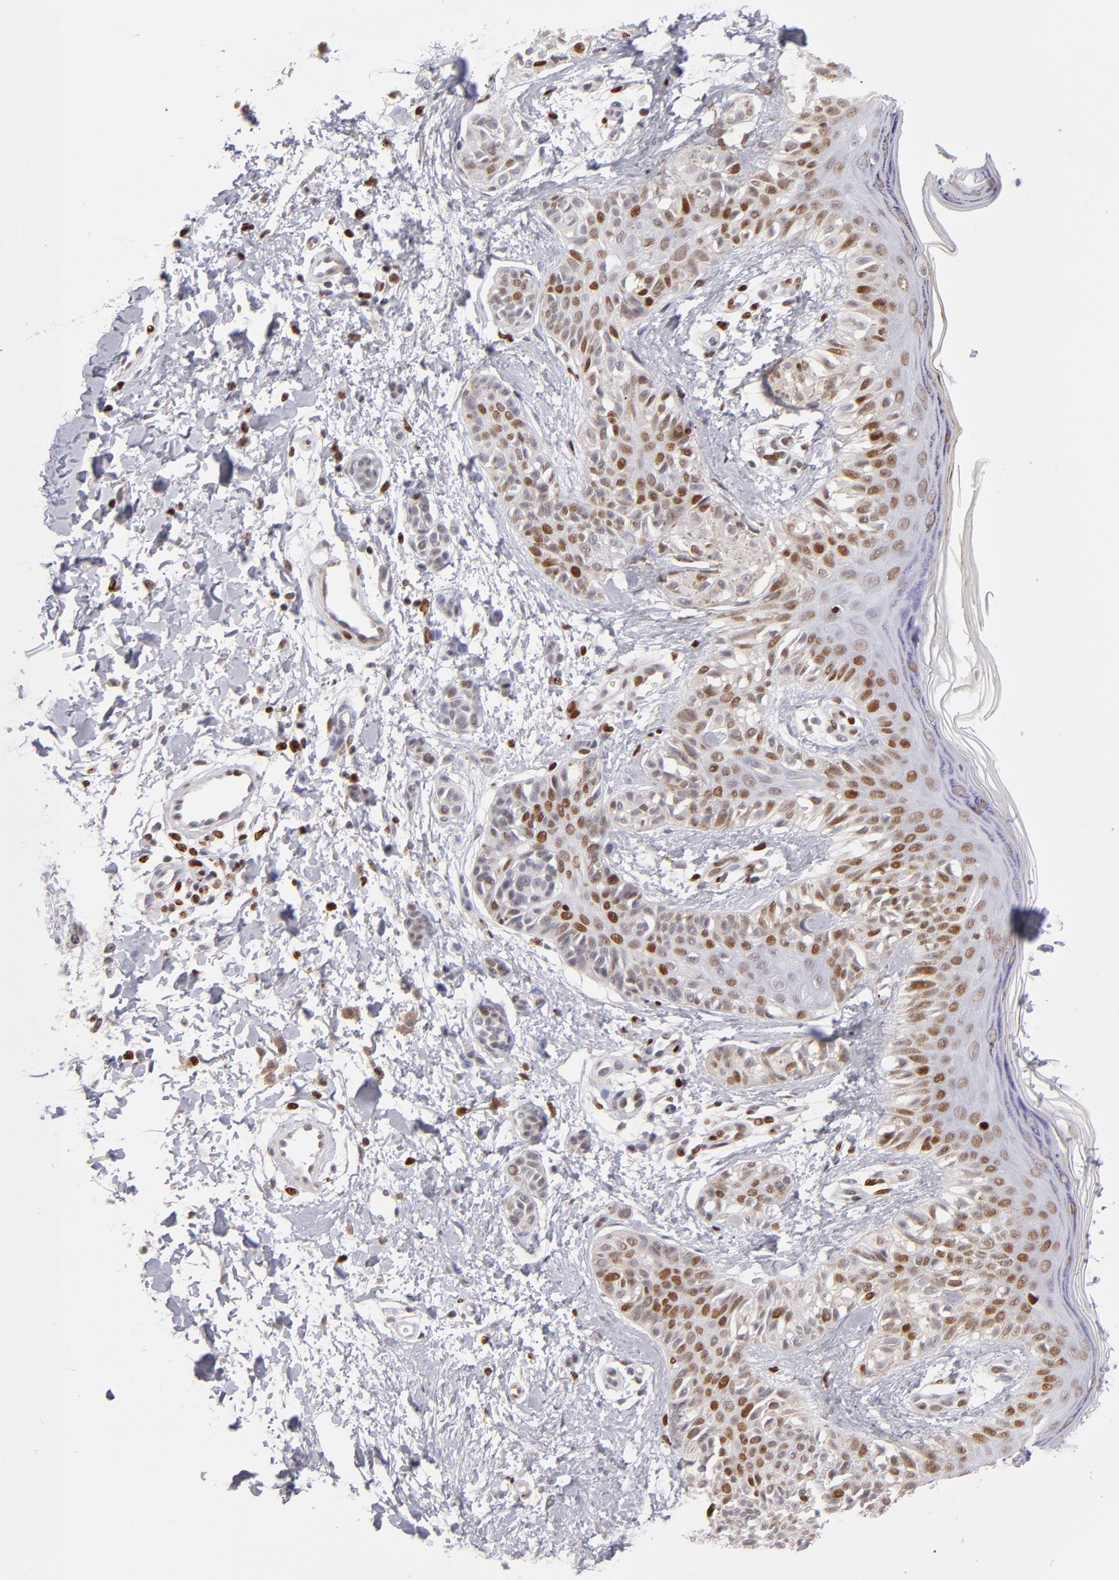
{"staining": {"intensity": "moderate", "quantity": "25%-75%", "location": "nuclear"}, "tissue": "melanoma", "cell_type": "Tumor cells", "image_type": "cancer", "snomed": [{"axis": "morphology", "description": "Normal tissue, NOS"}, {"axis": "morphology", "description": "Malignant melanoma, NOS"}, {"axis": "topography", "description": "Skin"}], "caption": "About 25%-75% of tumor cells in malignant melanoma display moderate nuclear protein positivity as visualized by brown immunohistochemical staining.", "gene": "POLA1", "patient": {"sex": "male", "age": 83}}